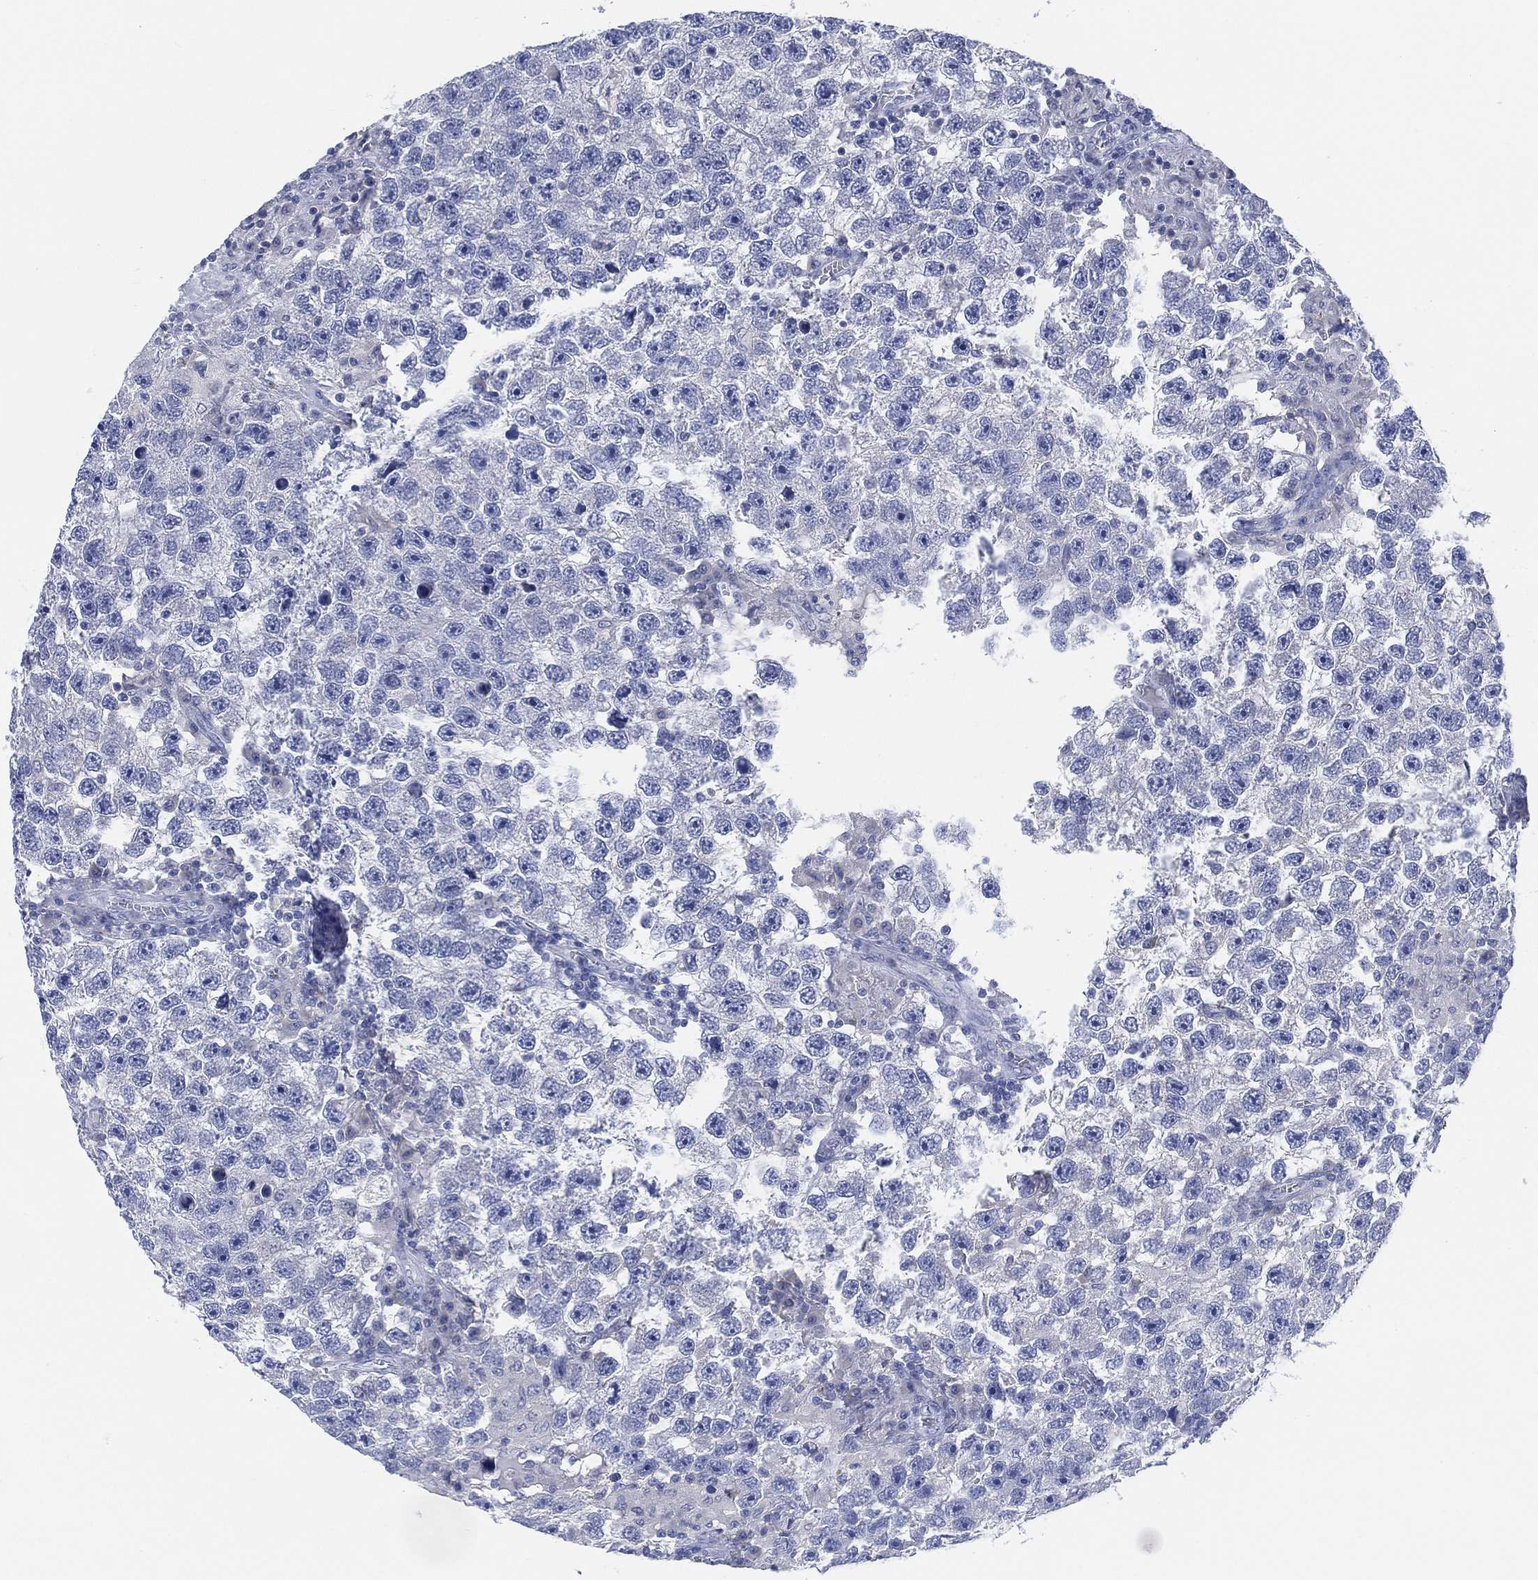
{"staining": {"intensity": "negative", "quantity": "none", "location": "none"}, "tissue": "testis cancer", "cell_type": "Tumor cells", "image_type": "cancer", "snomed": [{"axis": "morphology", "description": "Seminoma, NOS"}, {"axis": "topography", "description": "Testis"}], "caption": "Immunohistochemical staining of testis seminoma displays no significant staining in tumor cells.", "gene": "ADAD2", "patient": {"sex": "male", "age": 26}}